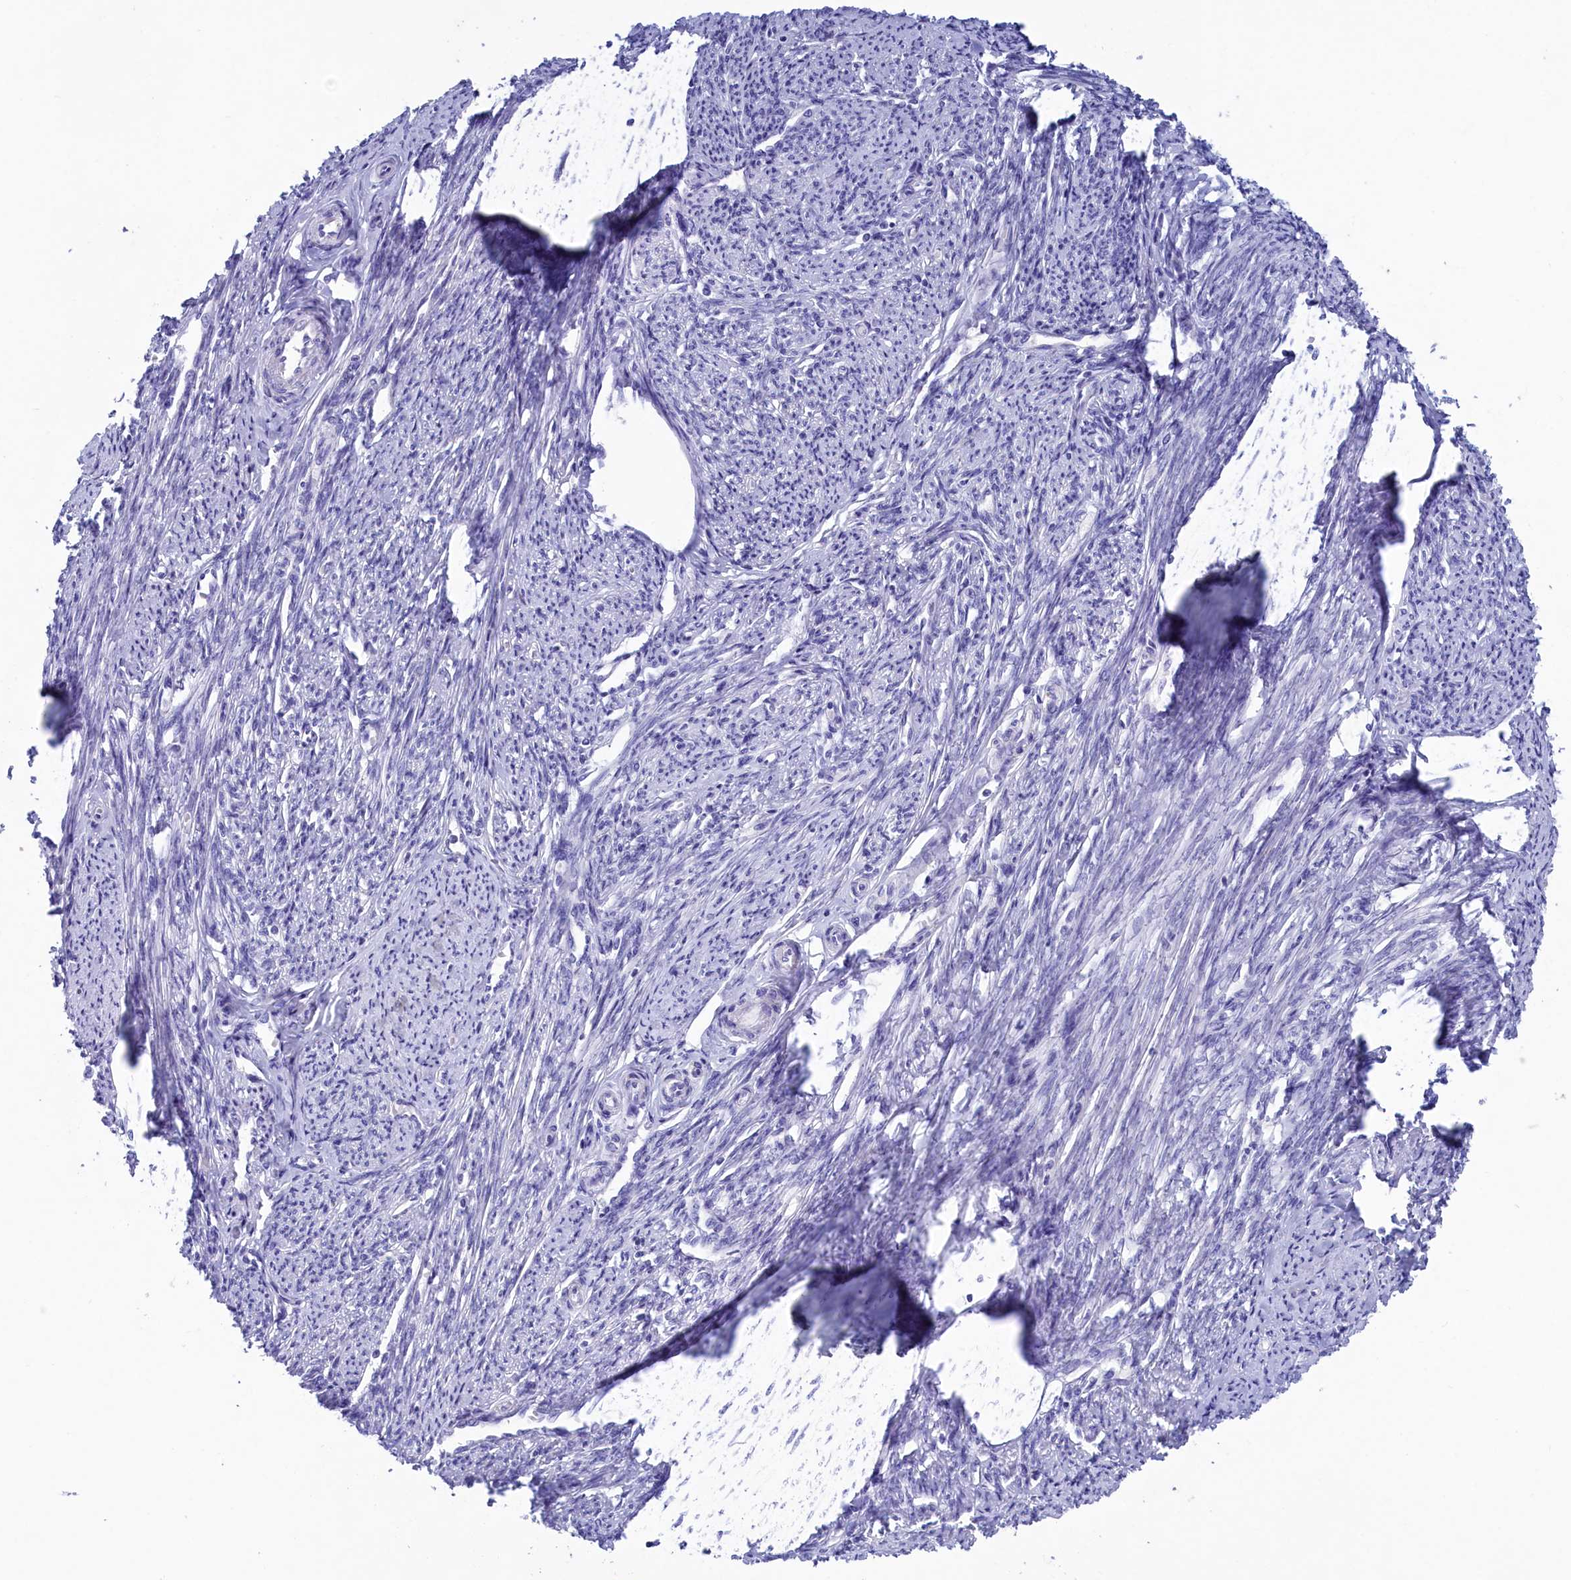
{"staining": {"intensity": "negative", "quantity": "none", "location": "none"}, "tissue": "smooth muscle", "cell_type": "Smooth muscle cells", "image_type": "normal", "snomed": [{"axis": "morphology", "description": "Normal tissue, NOS"}, {"axis": "topography", "description": "Smooth muscle"}, {"axis": "topography", "description": "Uterus"}], "caption": "IHC photomicrograph of normal smooth muscle: smooth muscle stained with DAB (3,3'-diaminobenzidine) reveals no significant protein staining in smooth muscle cells. Brightfield microscopy of immunohistochemistry (IHC) stained with DAB (3,3'-diaminobenzidine) (brown) and hematoxylin (blue), captured at high magnification.", "gene": "PRDM12", "patient": {"sex": "female", "age": 59}}